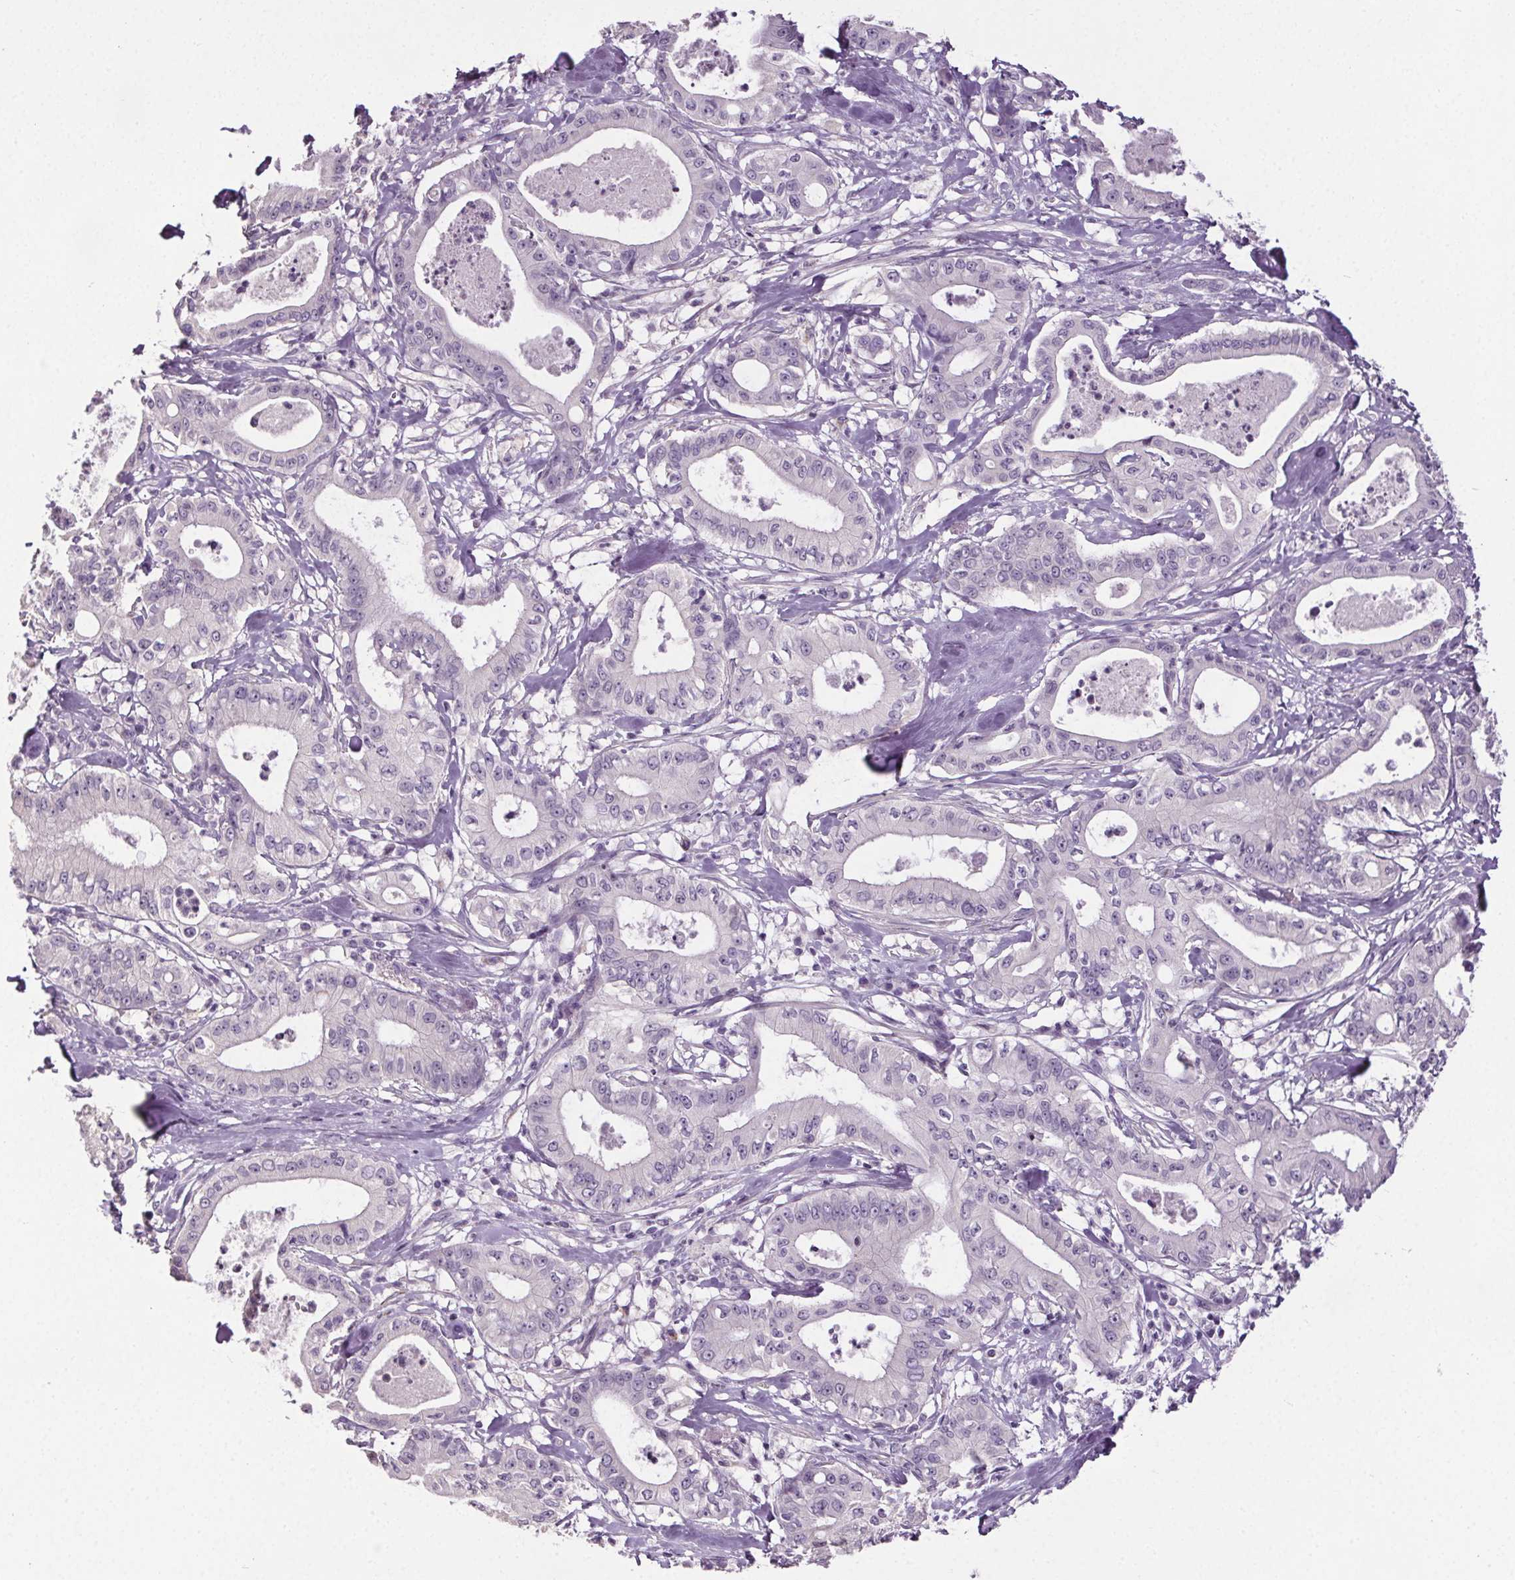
{"staining": {"intensity": "negative", "quantity": "none", "location": "none"}, "tissue": "pancreatic cancer", "cell_type": "Tumor cells", "image_type": "cancer", "snomed": [{"axis": "morphology", "description": "Adenocarcinoma, NOS"}, {"axis": "topography", "description": "Pancreas"}], "caption": "The photomicrograph exhibits no significant staining in tumor cells of pancreatic adenocarcinoma.", "gene": "GPIHBP1", "patient": {"sex": "male", "age": 71}}